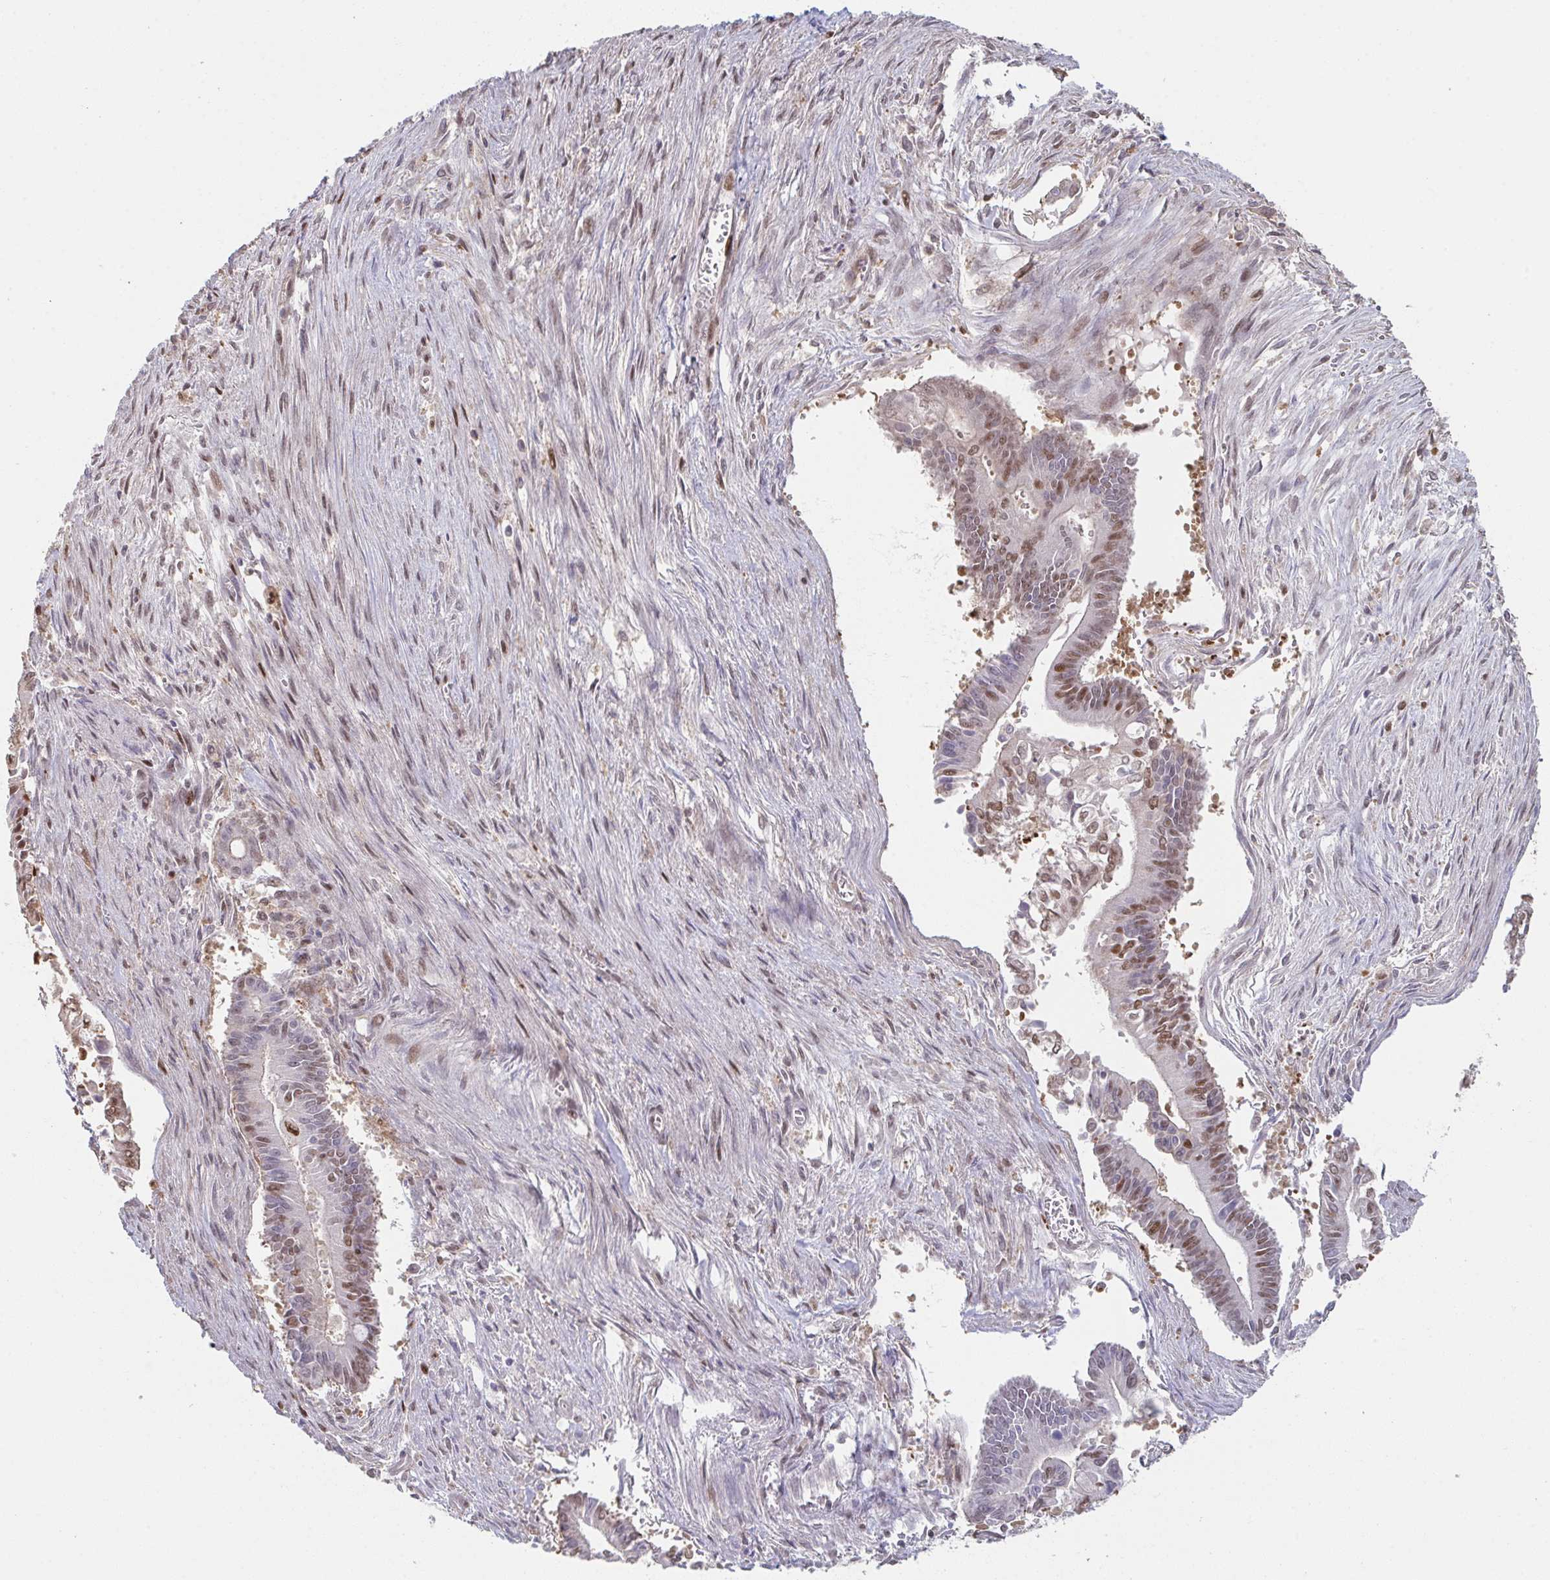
{"staining": {"intensity": "moderate", "quantity": ">75%", "location": "nuclear"}, "tissue": "pancreatic cancer", "cell_type": "Tumor cells", "image_type": "cancer", "snomed": [{"axis": "morphology", "description": "Adenocarcinoma, NOS"}, {"axis": "topography", "description": "Pancreas"}], "caption": "The image exhibits immunohistochemical staining of pancreatic cancer. There is moderate nuclear positivity is identified in approximately >75% of tumor cells. The protein is stained brown, and the nuclei are stained in blue (DAB IHC with brightfield microscopy, high magnification).", "gene": "ACD", "patient": {"sex": "male", "age": 68}}